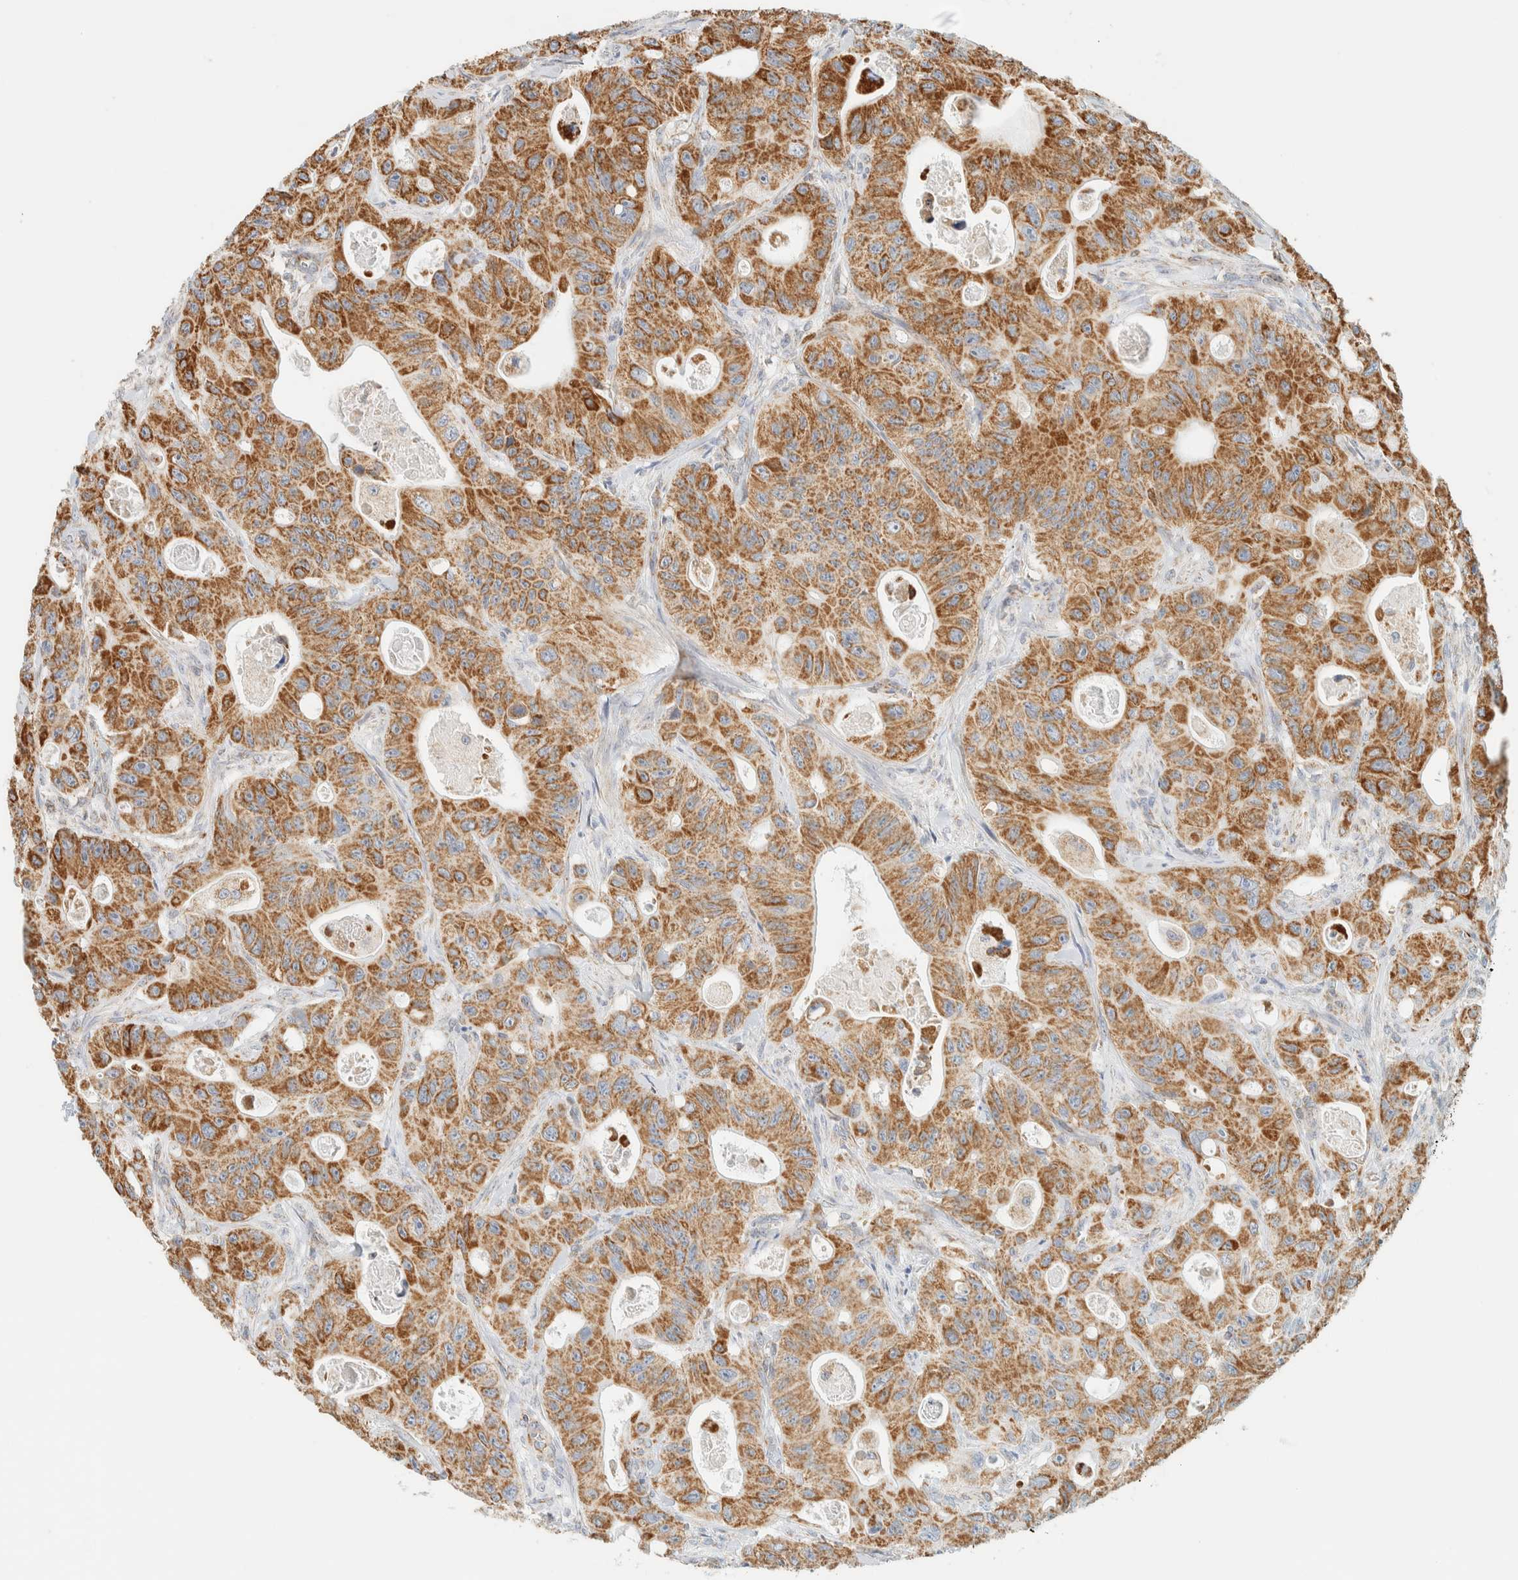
{"staining": {"intensity": "moderate", "quantity": ">75%", "location": "cytoplasmic/membranous"}, "tissue": "colorectal cancer", "cell_type": "Tumor cells", "image_type": "cancer", "snomed": [{"axis": "morphology", "description": "Adenocarcinoma, NOS"}, {"axis": "topography", "description": "Colon"}], "caption": "A photomicrograph showing moderate cytoplasmic/membranous expression in approximately >75% of tumor cells in adenocarcinoma (colorectal), as visualized by brown immunohistochemical staining.", "gene": "KIFAP3", "patient": {"sex": "female", "age": 46}}